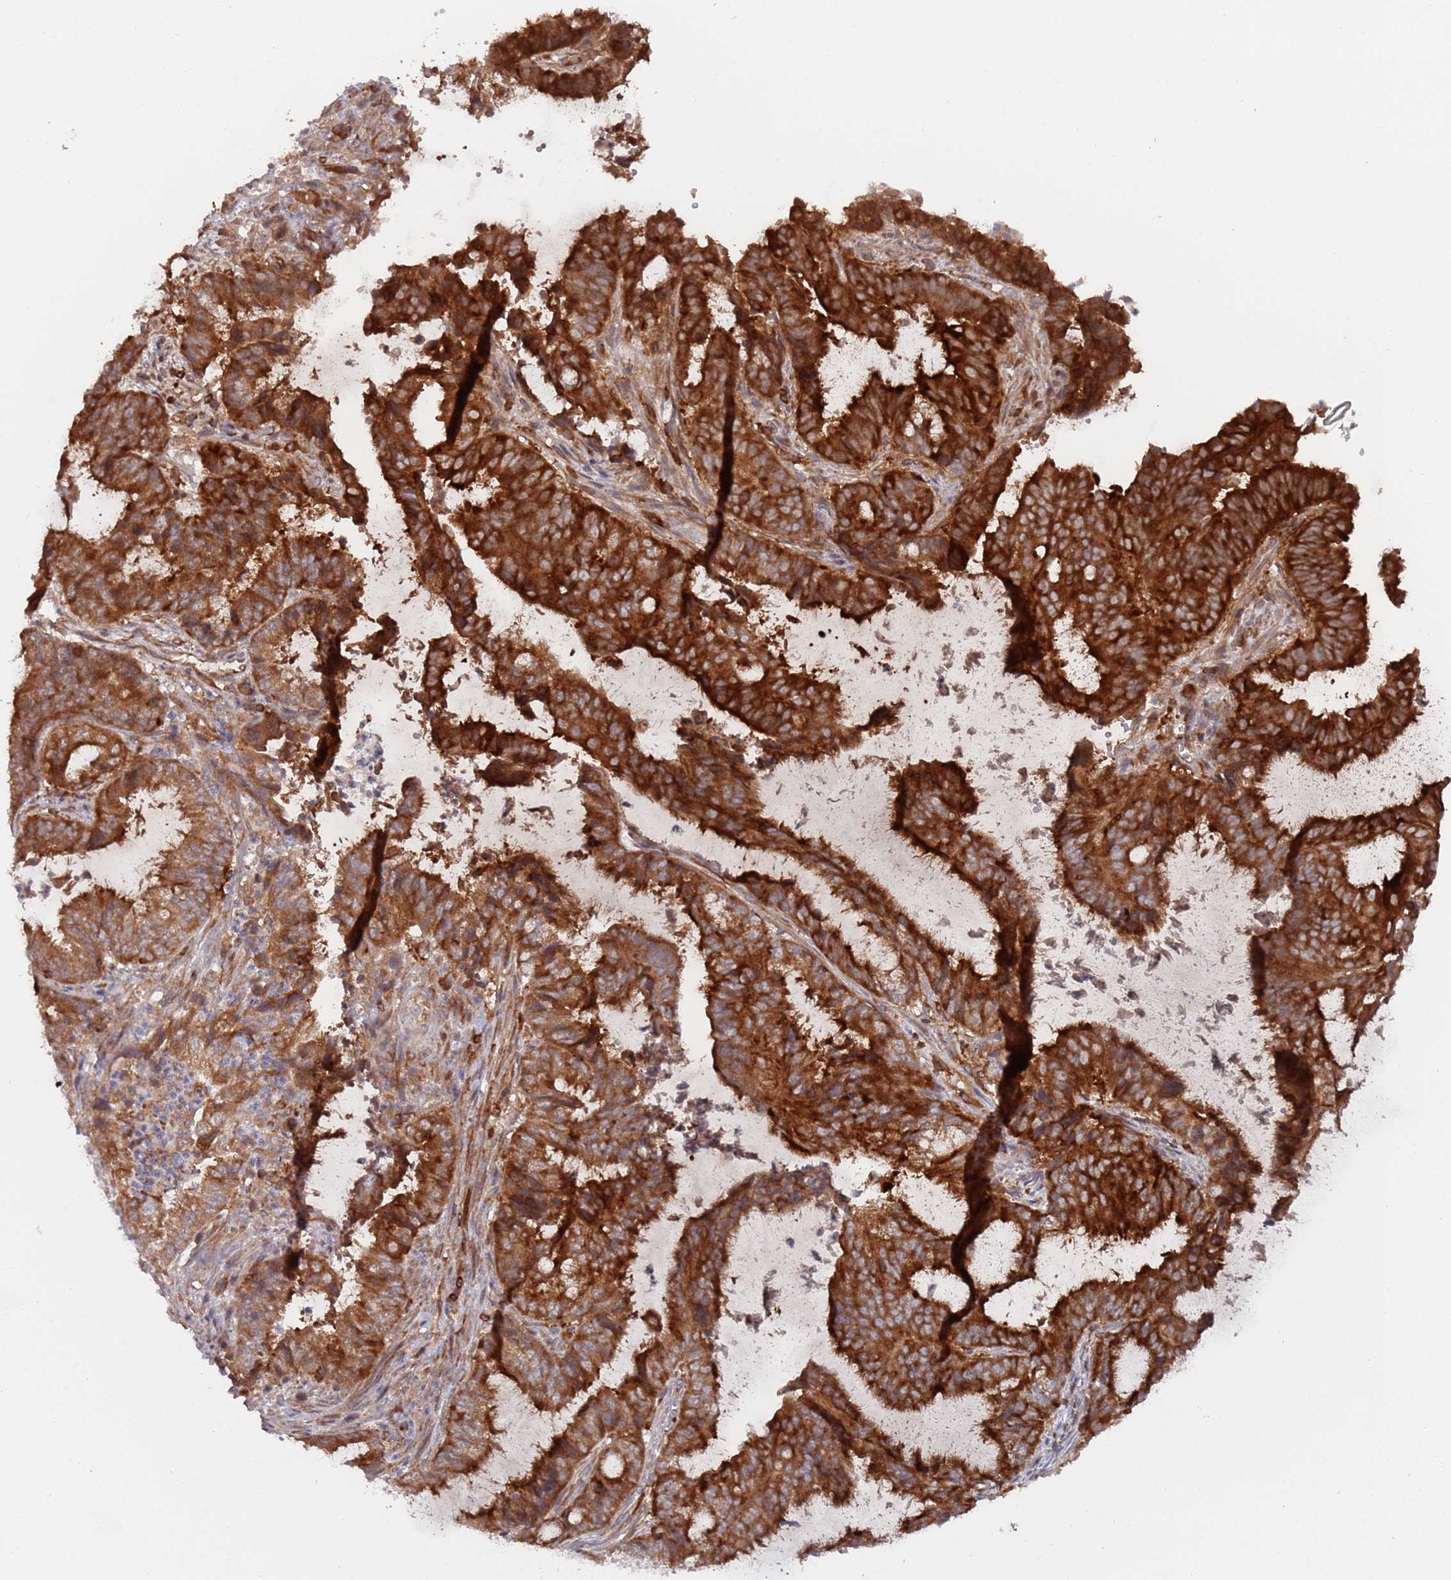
{"staining": {"intensity": "strong", "quantity": ">75%", "location": "cytoplasmic/membranous"}, "tissue": "endometrial cancer", "cell_type": "Tumor cells", "image_type": "cancer", "snomed": [{"axis": "morphology", "description": "Adenocarcinoma, NOS"}, {"axis": "topography", "description": "Endometrium"}], "caption": "A photomicrograph of endometrial cancer (adenocarcinoma) stained for a protein exhibits strong cytoplasmic/membranous brown staining in tumor cells. The staining was performed using DAB (3,3'-diaminobenzidine) to visualize the protein expression in brown, while the nuclei were stained in blue with hematoxylin (Magnification: 20x).", "gene": "DDX60", "patient": {"sex": "female", "age": 51}}